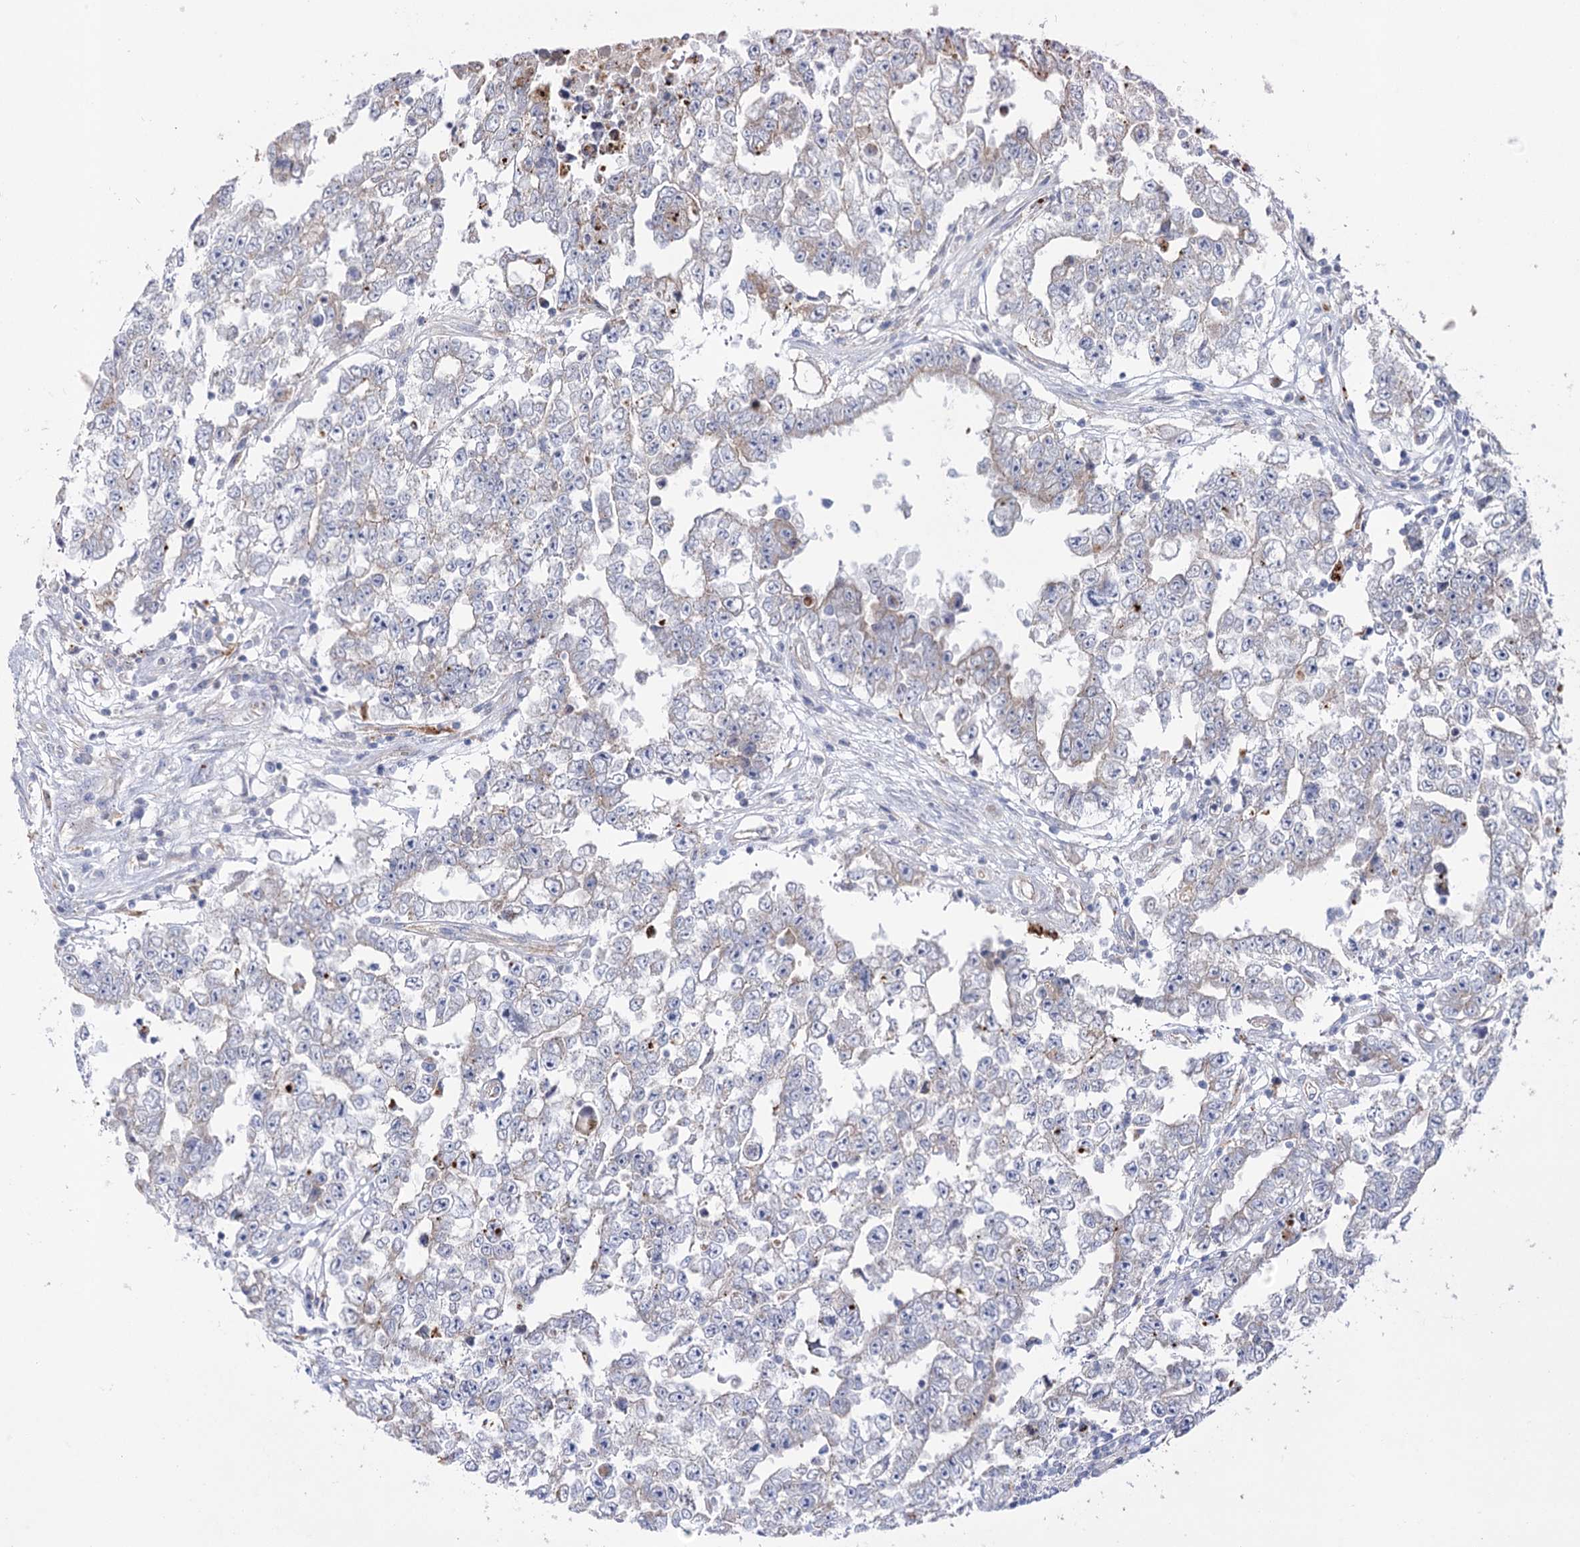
{"staining": {"intensity": "negative", "quantity": "none", "location": "none"}, "tissue": "testis cancer", "cell_type": "Tumor cells", "image_type": "cancer", "snomed": [{"axis": "morphology", "description": "Carcinoma, Embryonal, NOS"}, {"axis": "topography", "description": "Testis"}], "caption": "This is an IHC photomicrograph of human testis embryonal carcinoma. There is no staining in tumor cells.", "gene": "TMEM164", "patient": {"sex": "male", "age": 25}}